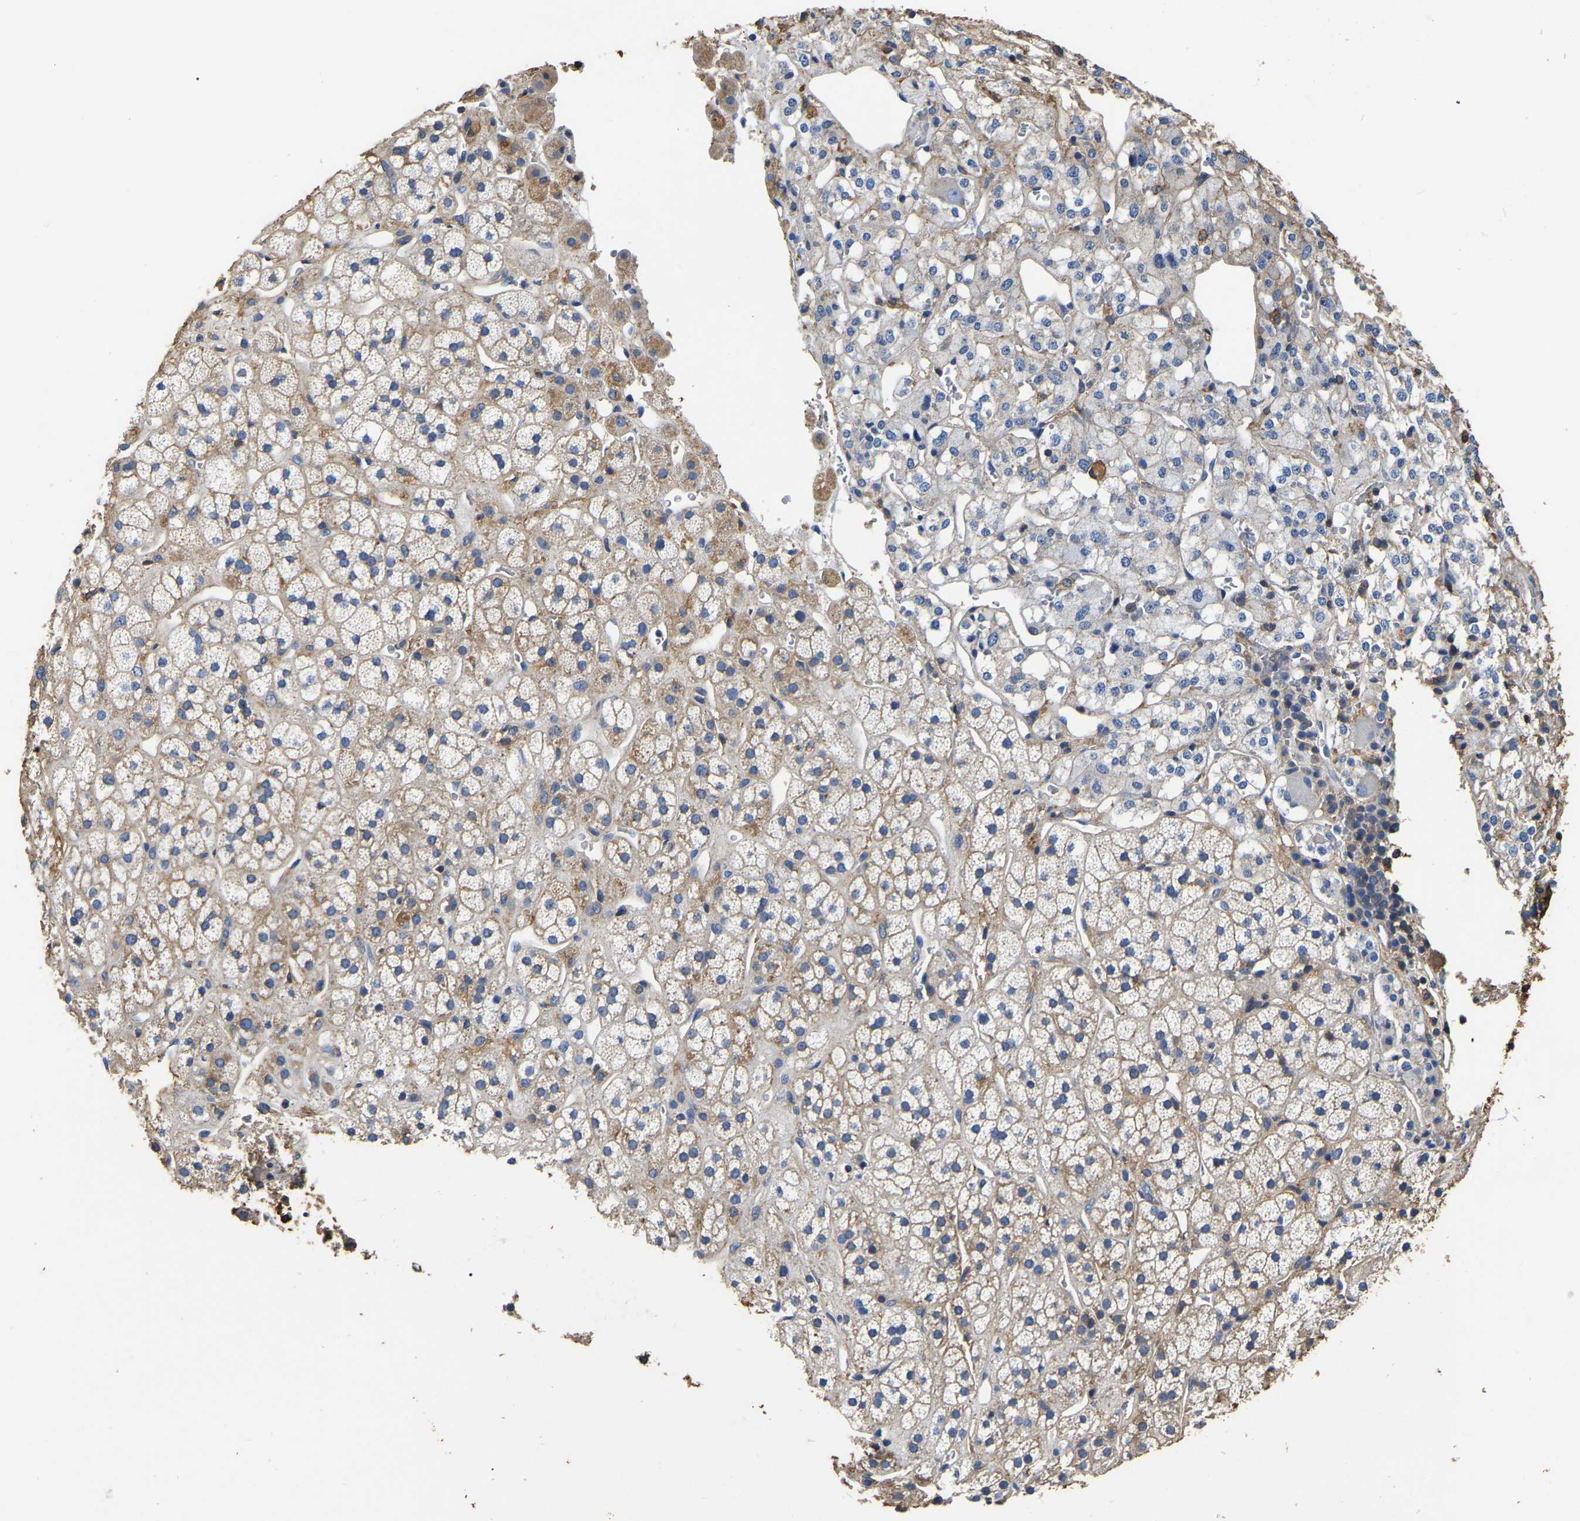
{"staining": {"intensity": "weak", "quantity": ">75%", "location": "cytoplasmic/membranous"}, "tissue": "adrenal gland", "cell_type": "Glandular cells", "image_type": "normal", "snomed": [{"axis": "morphology", "description": "Normal tissue, NOS"}, {"axis": "topography", "description": "Adrenal gland"}], "caption": "A photomicrograph of human adrenal gland stained for a protein shows weak cytoplasmic/membranous brown staining in glandular cells. (brown staining indicates protein expression, while blue staining denotes nuclei).", "gene": "ARMT1", "patient": {"sex": "male", "age": 56}}